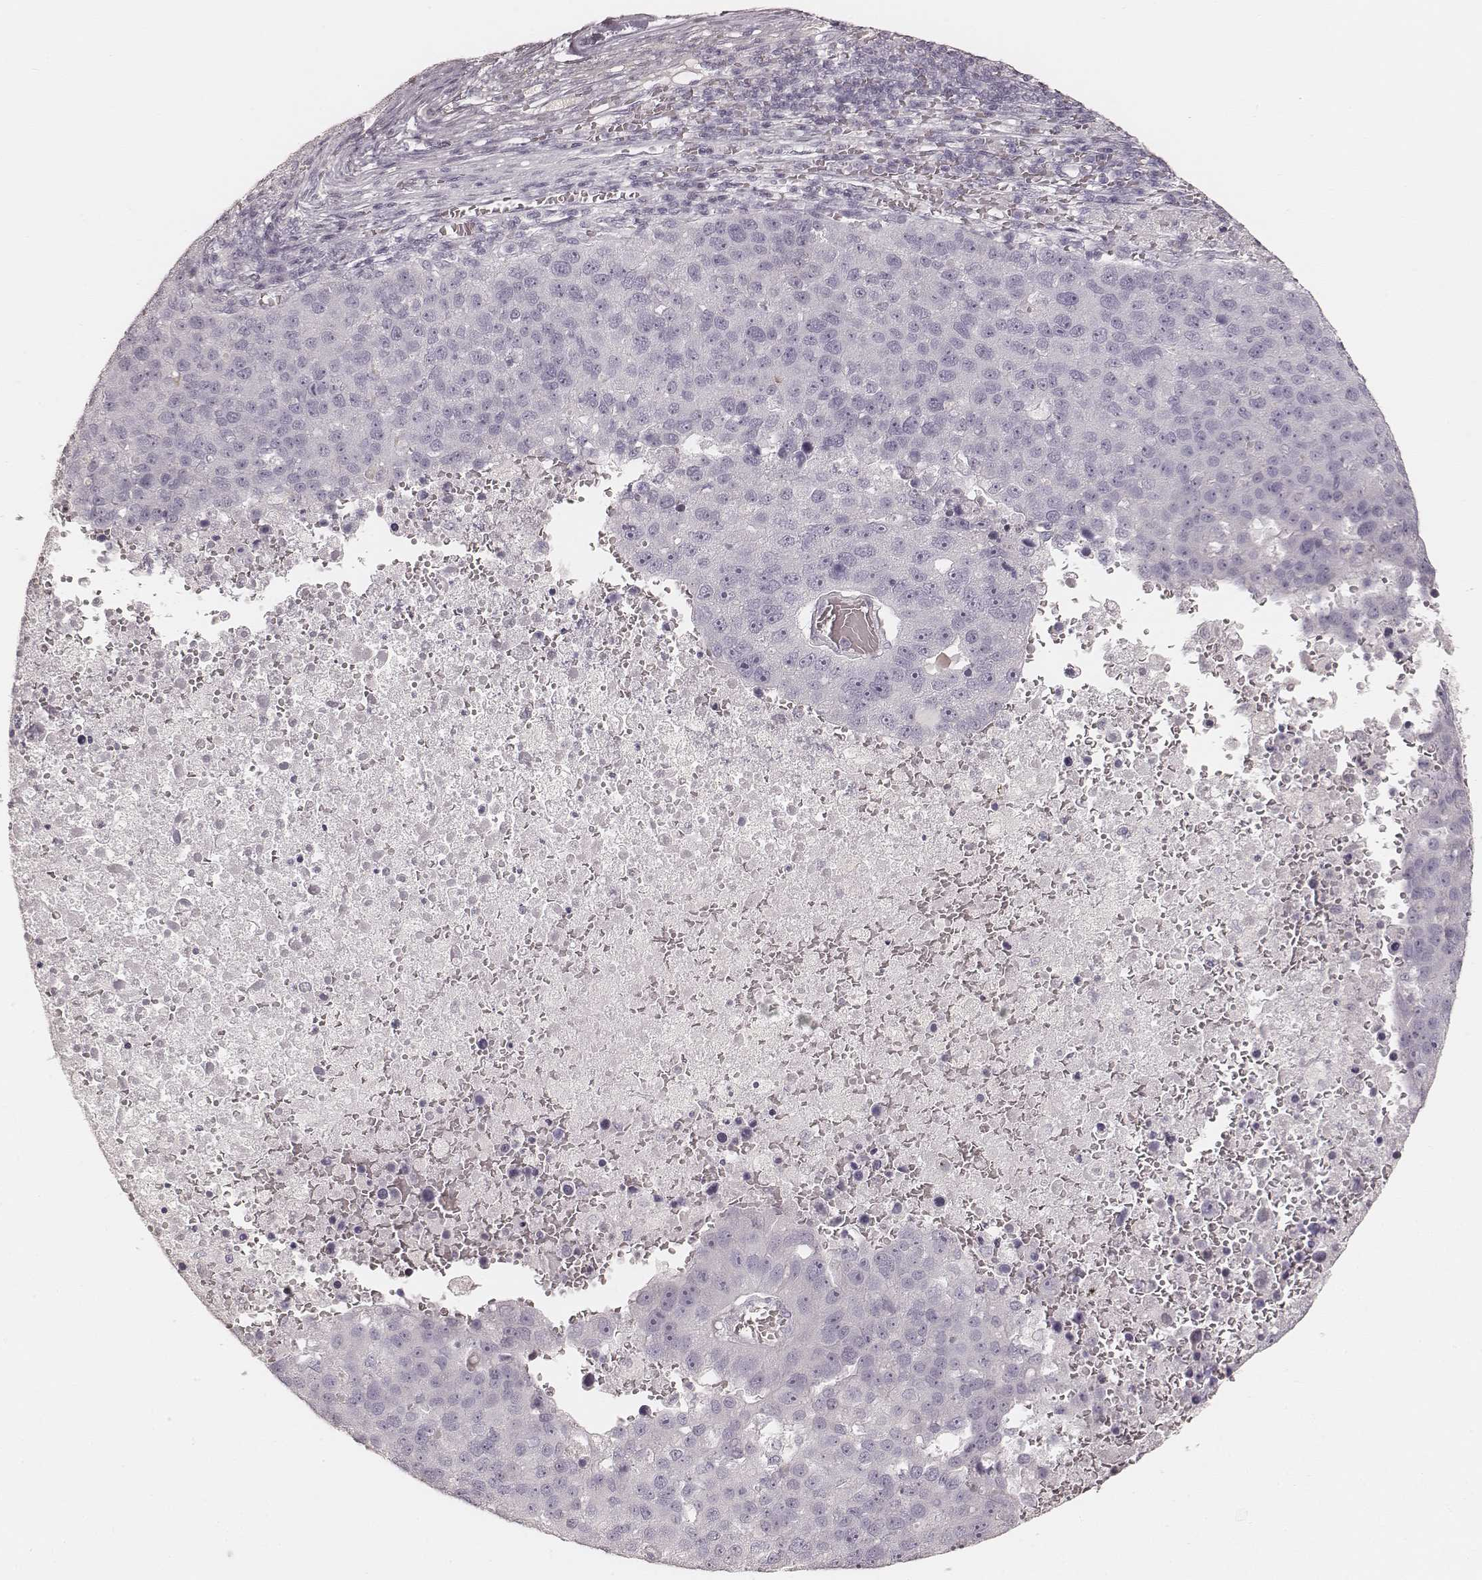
{"staining": {"intensity": "negative", "quantity": "none", "location": "none"}, "tissue": "pancreatic cancer", "cell_type": "Tumor cells", "image_type": "cancer", "snomed": [{"axis": "morphology", "description": "Adenocarcinoma, NOS"}, {"axis": "topography", "description": "Pancreas"}], "caption": "Immunohistochemistry (IHC) of human pancreatic cancer (adenocarcinoma) reveals no expression in tumor cells.", "gene": "KRT26", "patient": {"sex": "female", "age": 61}}